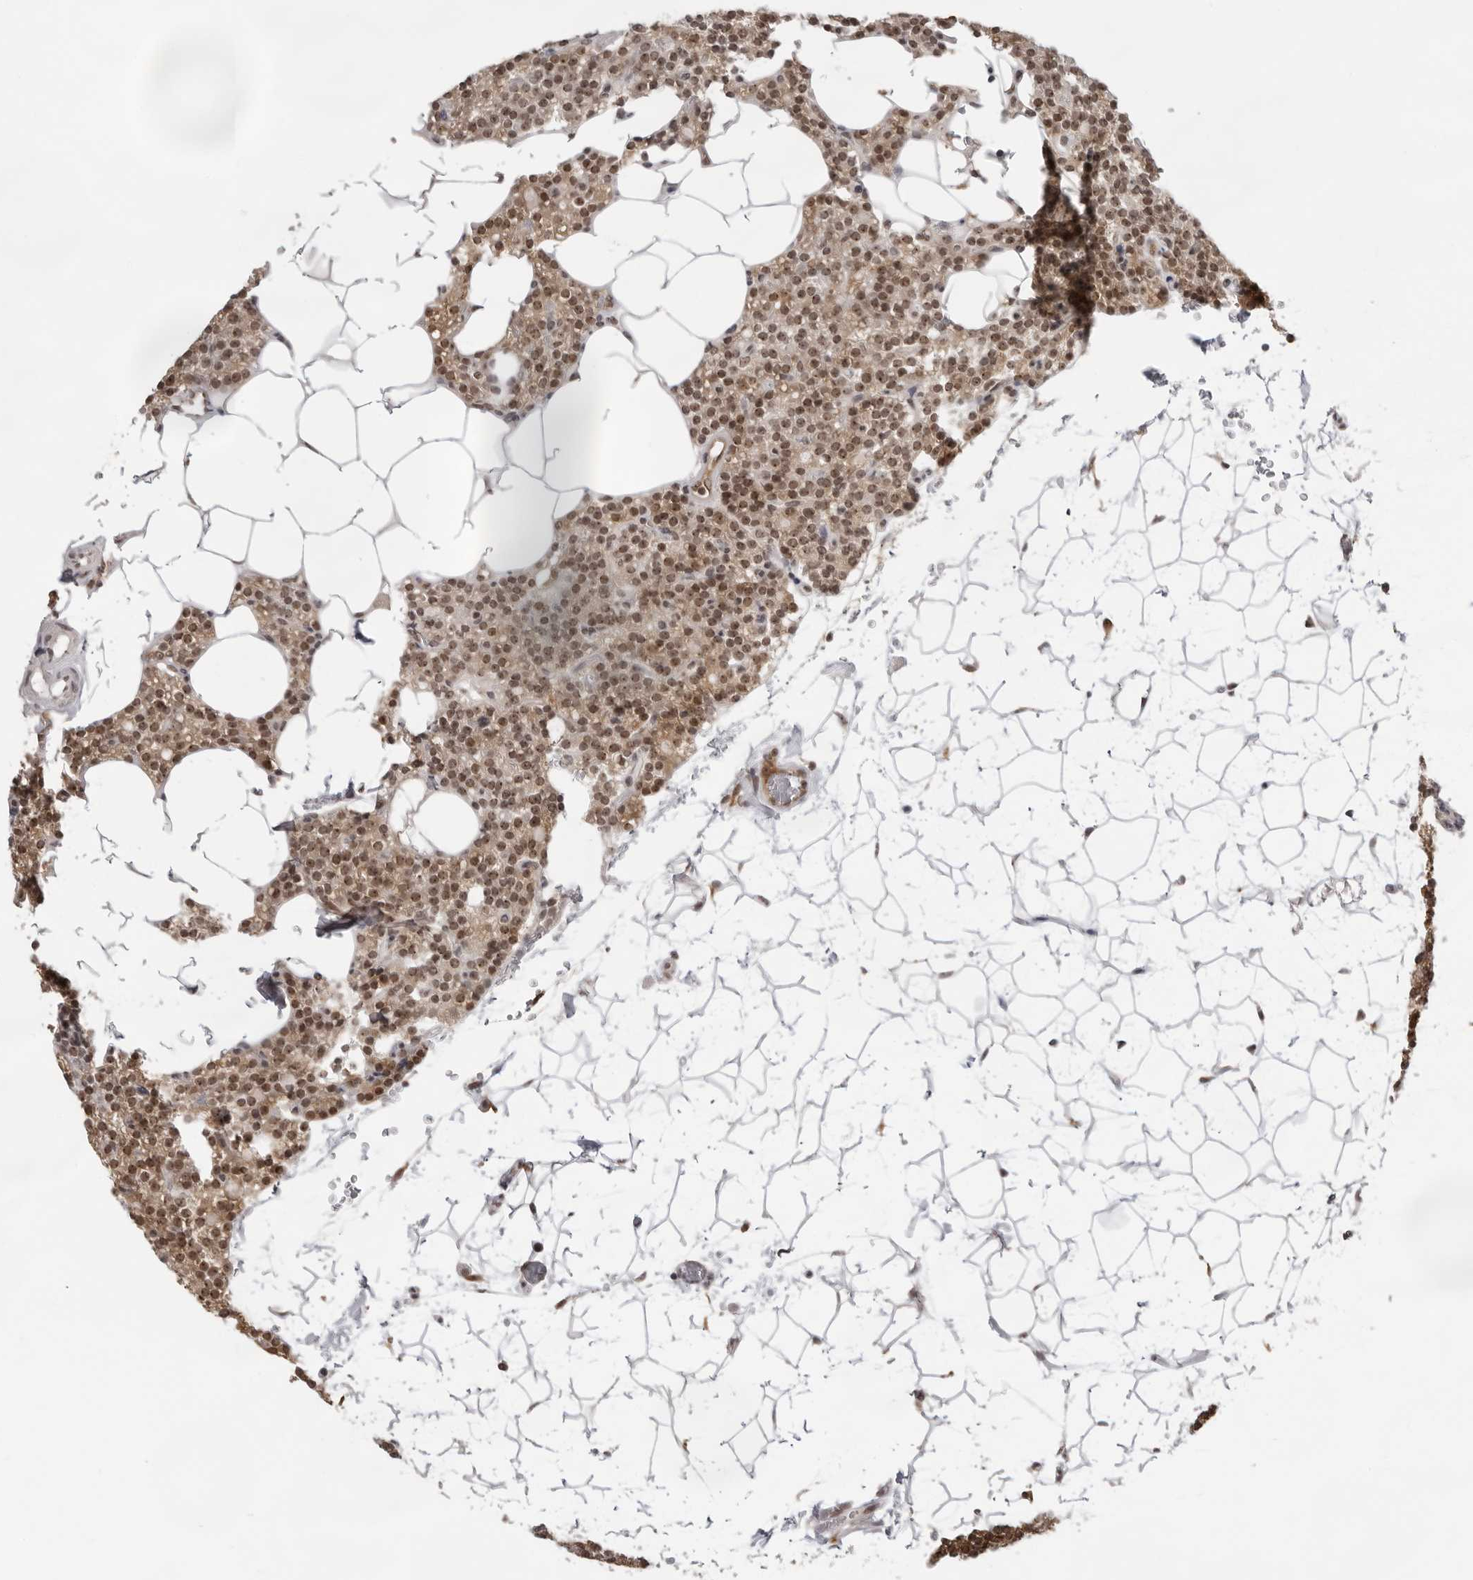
{"staining": {"intensity": "moderate", "quantity": "25%-75%", "location": "cytoplasmic/membranous,nuclear"}, "tissue": "parathyroid gland", "cell_type": "Glandular cells", "image_type": "normal", "snomed": [{"axis": "morphology", "description": "Normal tissue, NOS"}, {"axis": "topography", "description": "Parathyroid gland"}], "caption": "The immunohistochemical stain shows moderate cytoplasmic/membranous,nuclear staining in glandular cells of unremarkable parathyroid gland.", "gene": "EXOSC10", "patient": {"sex": "female", "age": 56}}